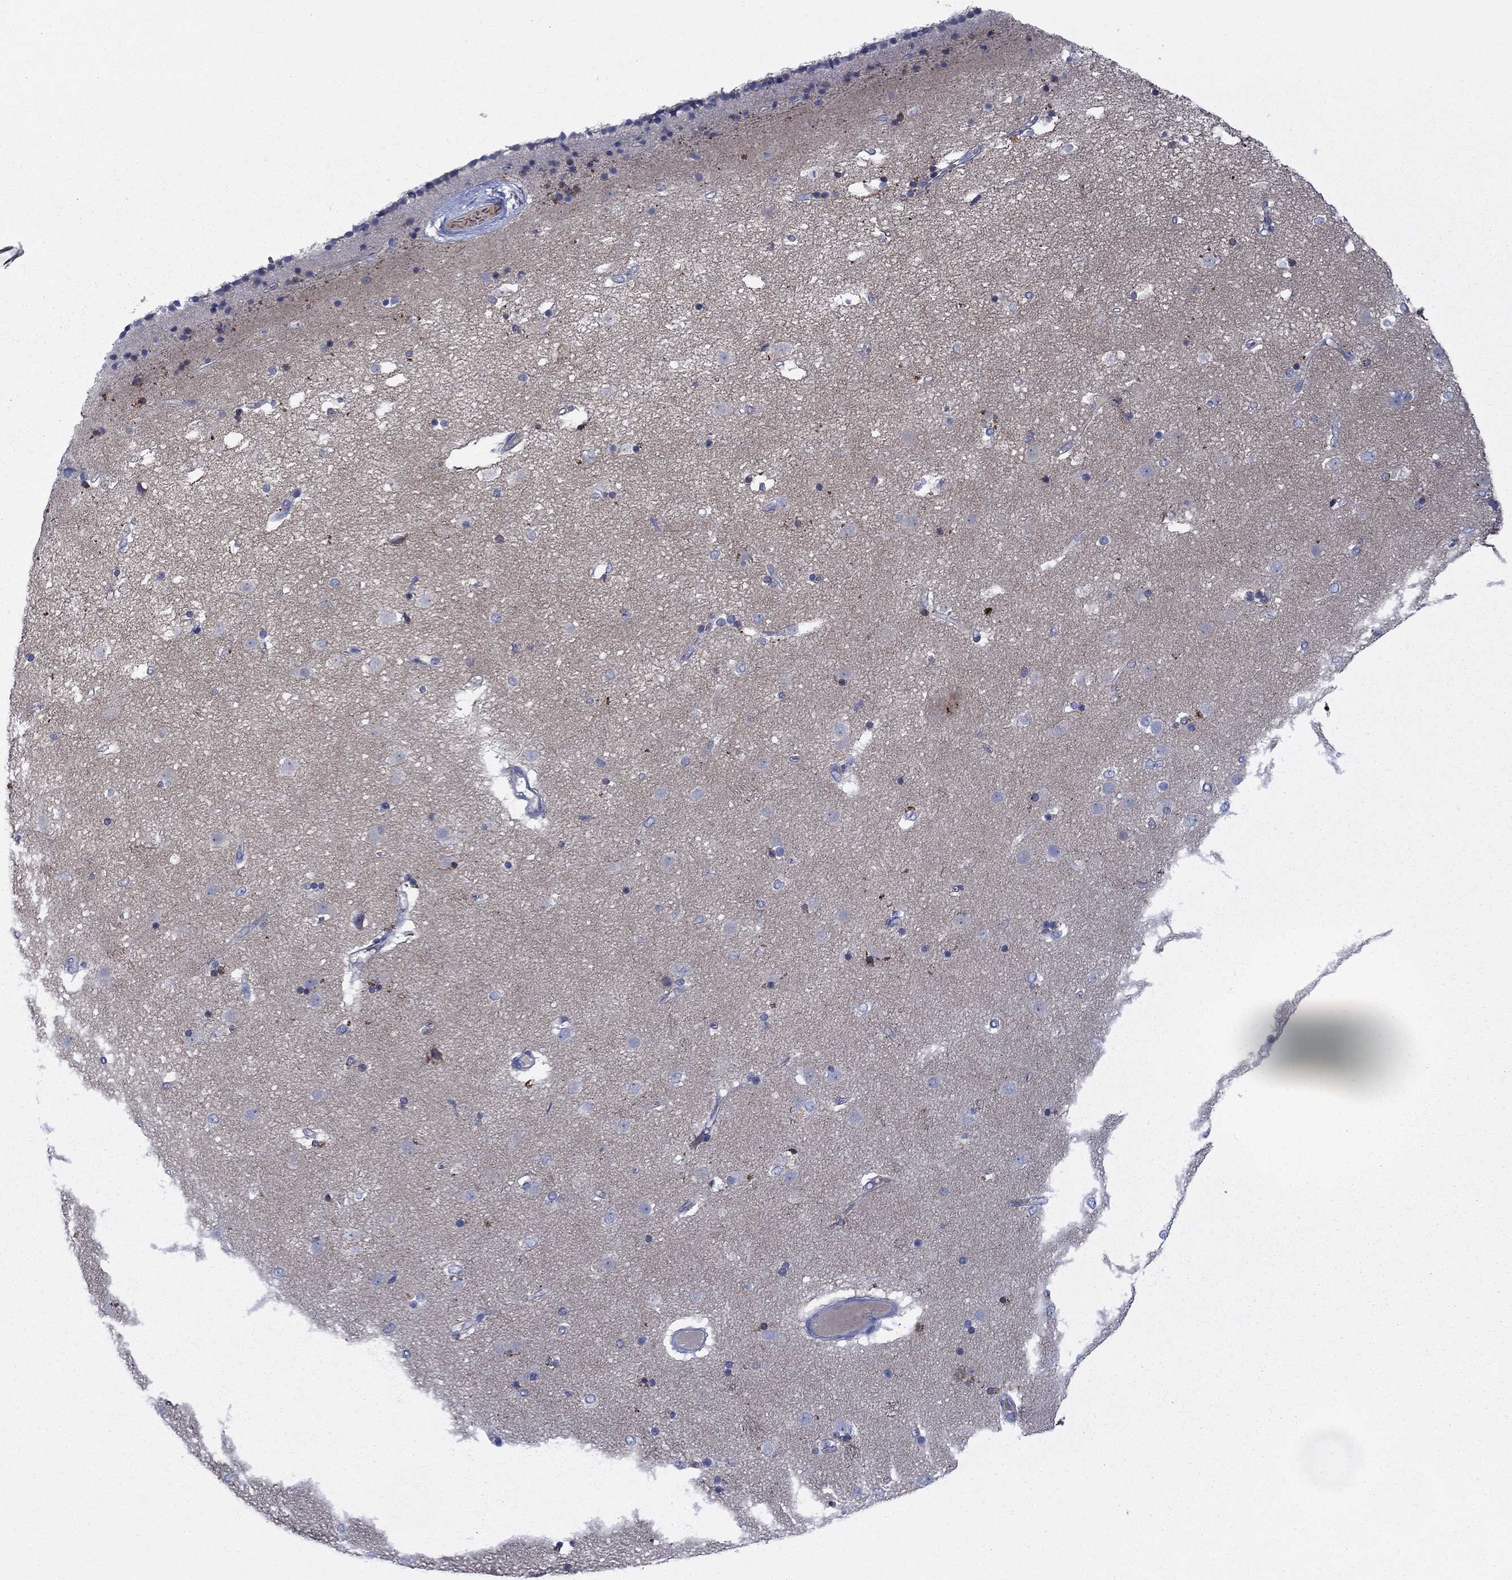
{"staining": {"intensity": "moderate", "quantity": "<25%", "location": "cytoplasmic/membranous"}, "tissue": "caudate", "cell_type": "Glial cells", "image_type": "normal", "snomed": [{"axis": "morphology", "description": "Normal tissue, NOS"}, {"axis": "topography", "description": "Lateral ventricle wall"}], "caption": "Human caudate stained for a protein (brown) reveals moderate cytoplasmic/membranous positive positivity in about <25% of glial cells.", "gene": "CNTNAP4", "patient": {"sex": "female", "age": 71}}